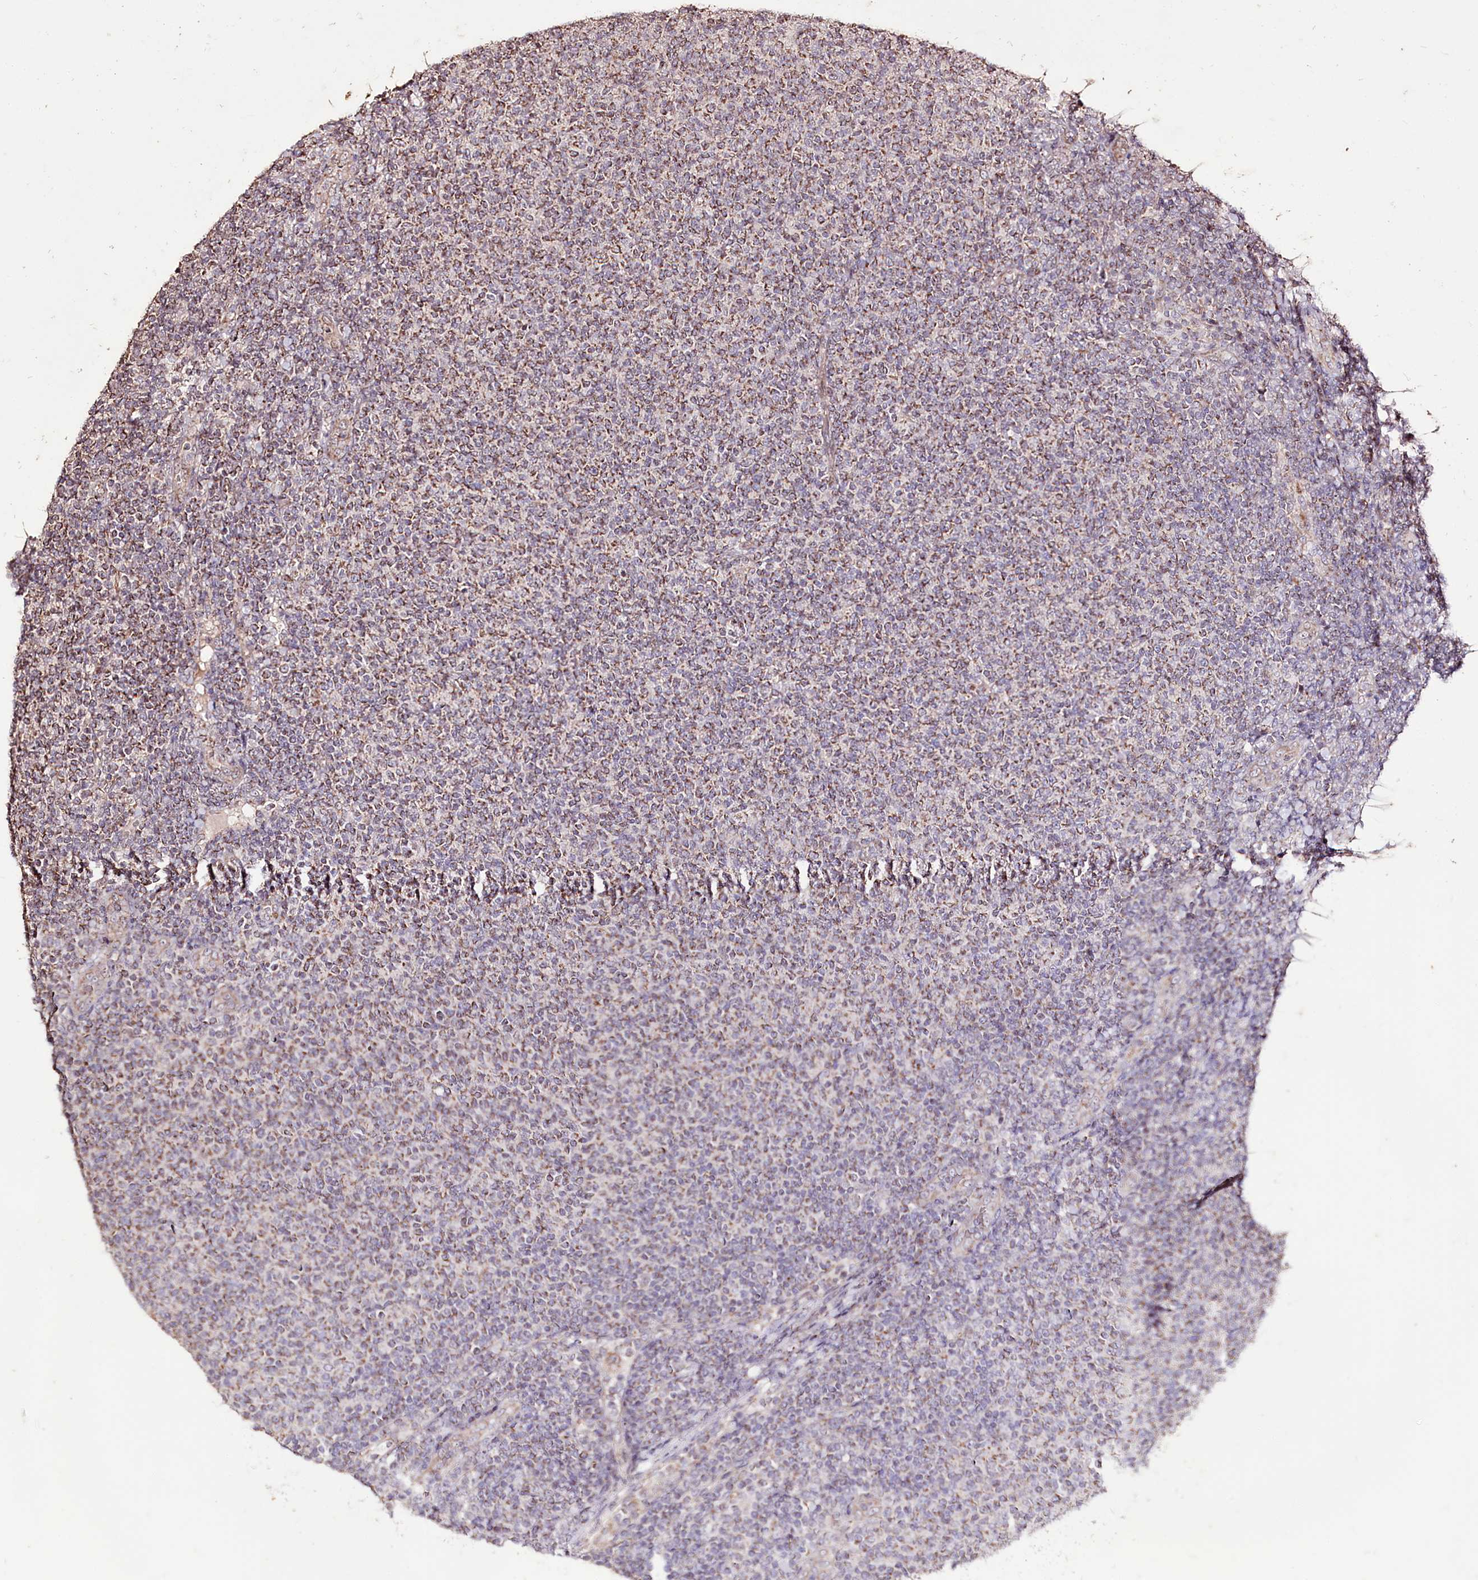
{"staining": {"intensity": "weak", "quantity": "25%-75%", "location": "cytoplasmic/membranous"}, "tissue": "lymphoma", "cell_type": "Tumor cells", "image_type": "cancer", "snomed": [{"axis": "morphology", "description": "Malignant lymphoma, non-Hodgkin's type, Low grade"}, {"axis": "topography", "description": "Lymph node"}], "caption": "Brown immunohistochemical staining in human low-grade malignant lymphoma, non-Hodgkin's type displays weak cytoplasmic/membranous positivity in about 25%-75% of tumor cells.", "gene": "CARD19", "patient": {"sex": "male", "age": 66}}